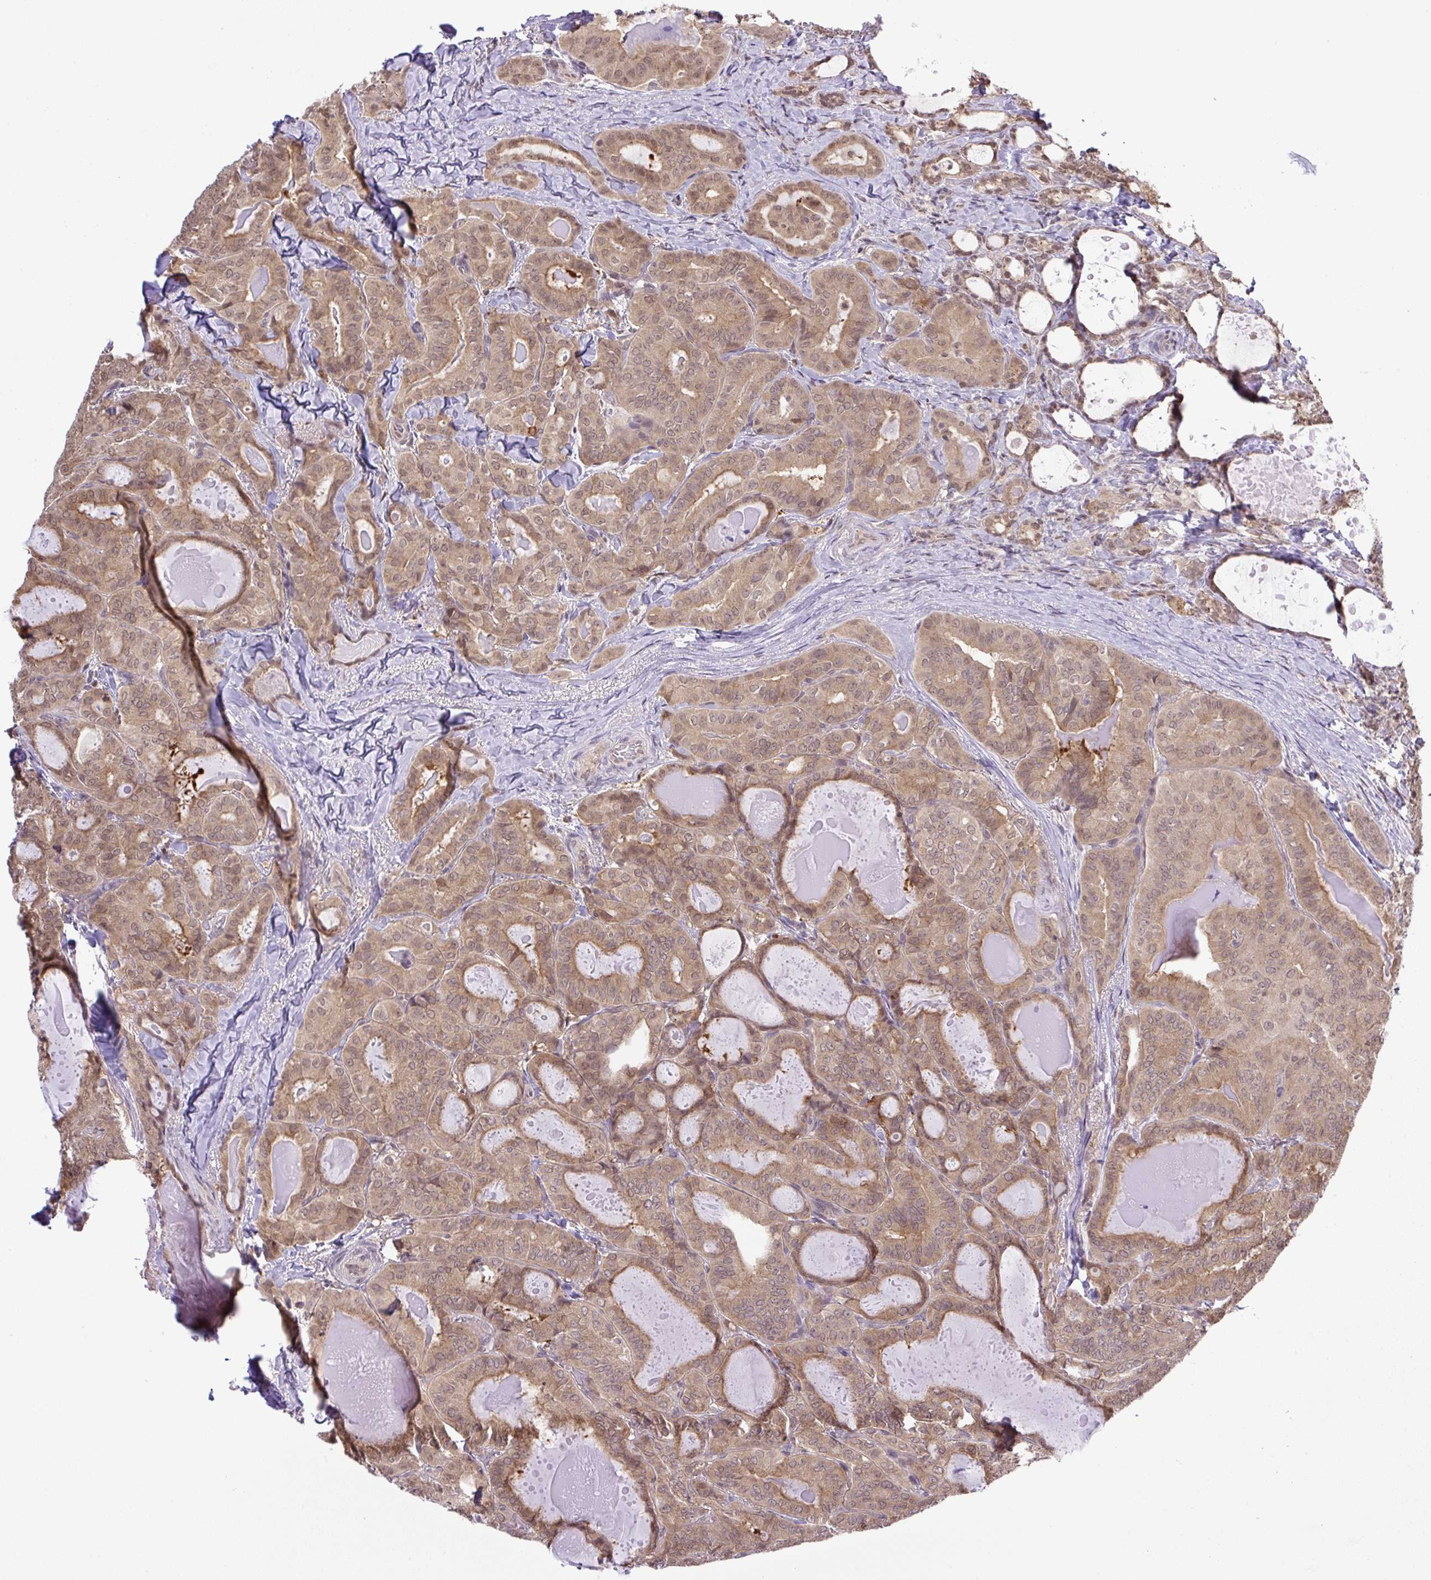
{"staining": {"intensity": "moderate", "quantity": ">75%", "location": "cytoplasmic/membranous,nuclear"}, "tissue": "thyroid cancer", "cell_type": "Tumor cells", "image_type": "cancer", "snomed": [{"axis": "morphology", "description": "Papillary adenocarcinoma, NOS"}, {"axis": "topography", "description": "Thyroid gland"}], "caption": "High-magnification brightfield microscopy of papillary adenocarcinoma (thyroid) stained with DAB (3,3'-diaminobenzidine) (brown) and counterstained with hematoxylin (blue). tumor cells exhibit moderate cytoplasmic/membranous and nuclear expression is present in about>75% of cells.", "gene": "SGTA", "patient": {"sex": "female", "age": 68}}